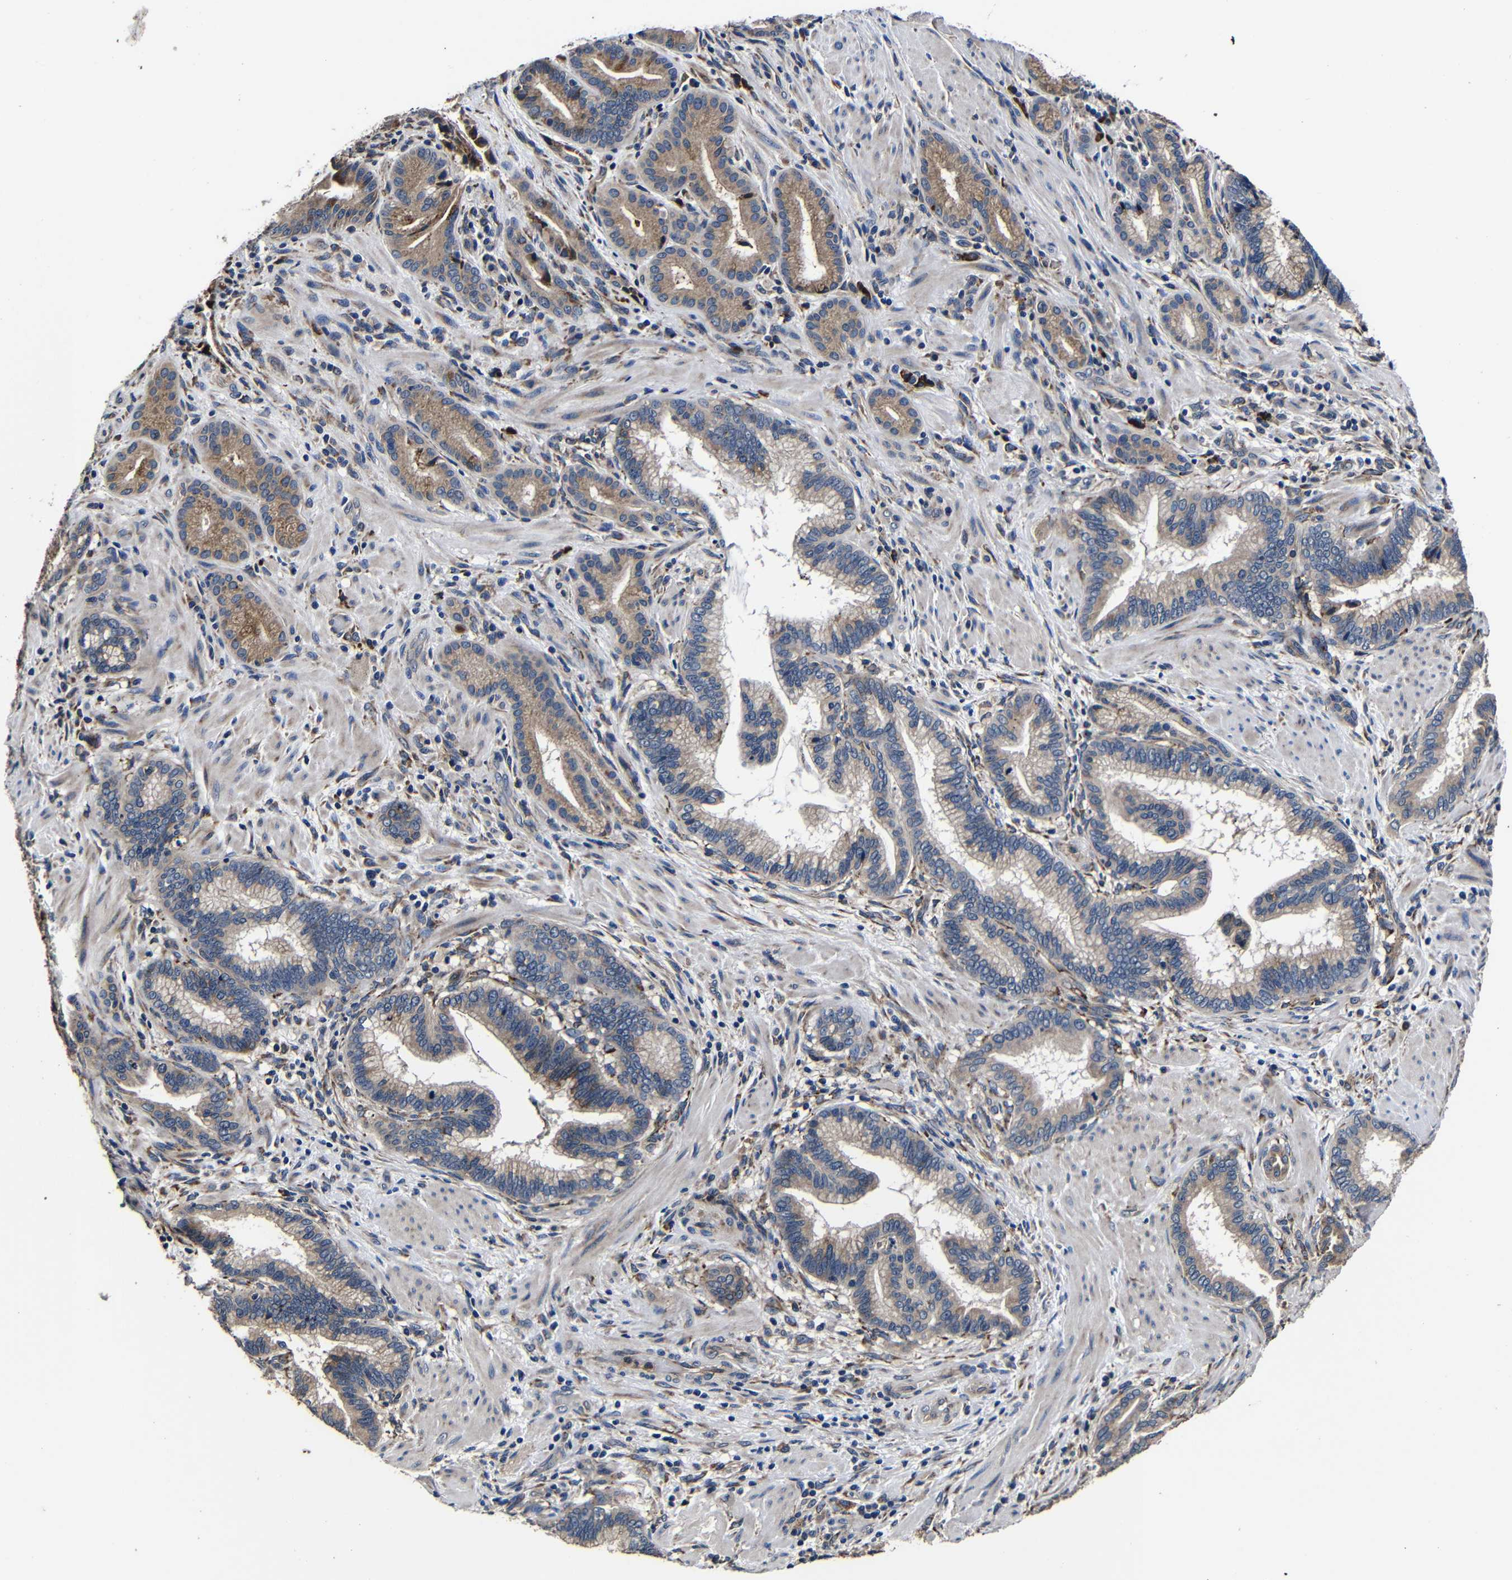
{"staining": {"intensity": "moderate", "quantity": "25%-75%", "location": "cytoplasmic/membranous"}, "tissue": "pancreatic cancer", "cell_type": "Tumor cells", "image_type": "cancer", "snomed": [{"axis": "morphology", "description": "Adenocarcinoma, NOS"}, {"axis": "topography", "description": "Pancreas"}], "caption": "Immunohistochemical staining of pancreatic adenocarcinoma demonstrates medium levels of moderate cytoplasmic/membranous positivity in about 25%-75% of tumor cells. (brown staining indicates protein expression, while blue staining denotes nuclei).", "gene": "SCN9A", "patient": {"sex": "female", "age": 64}}